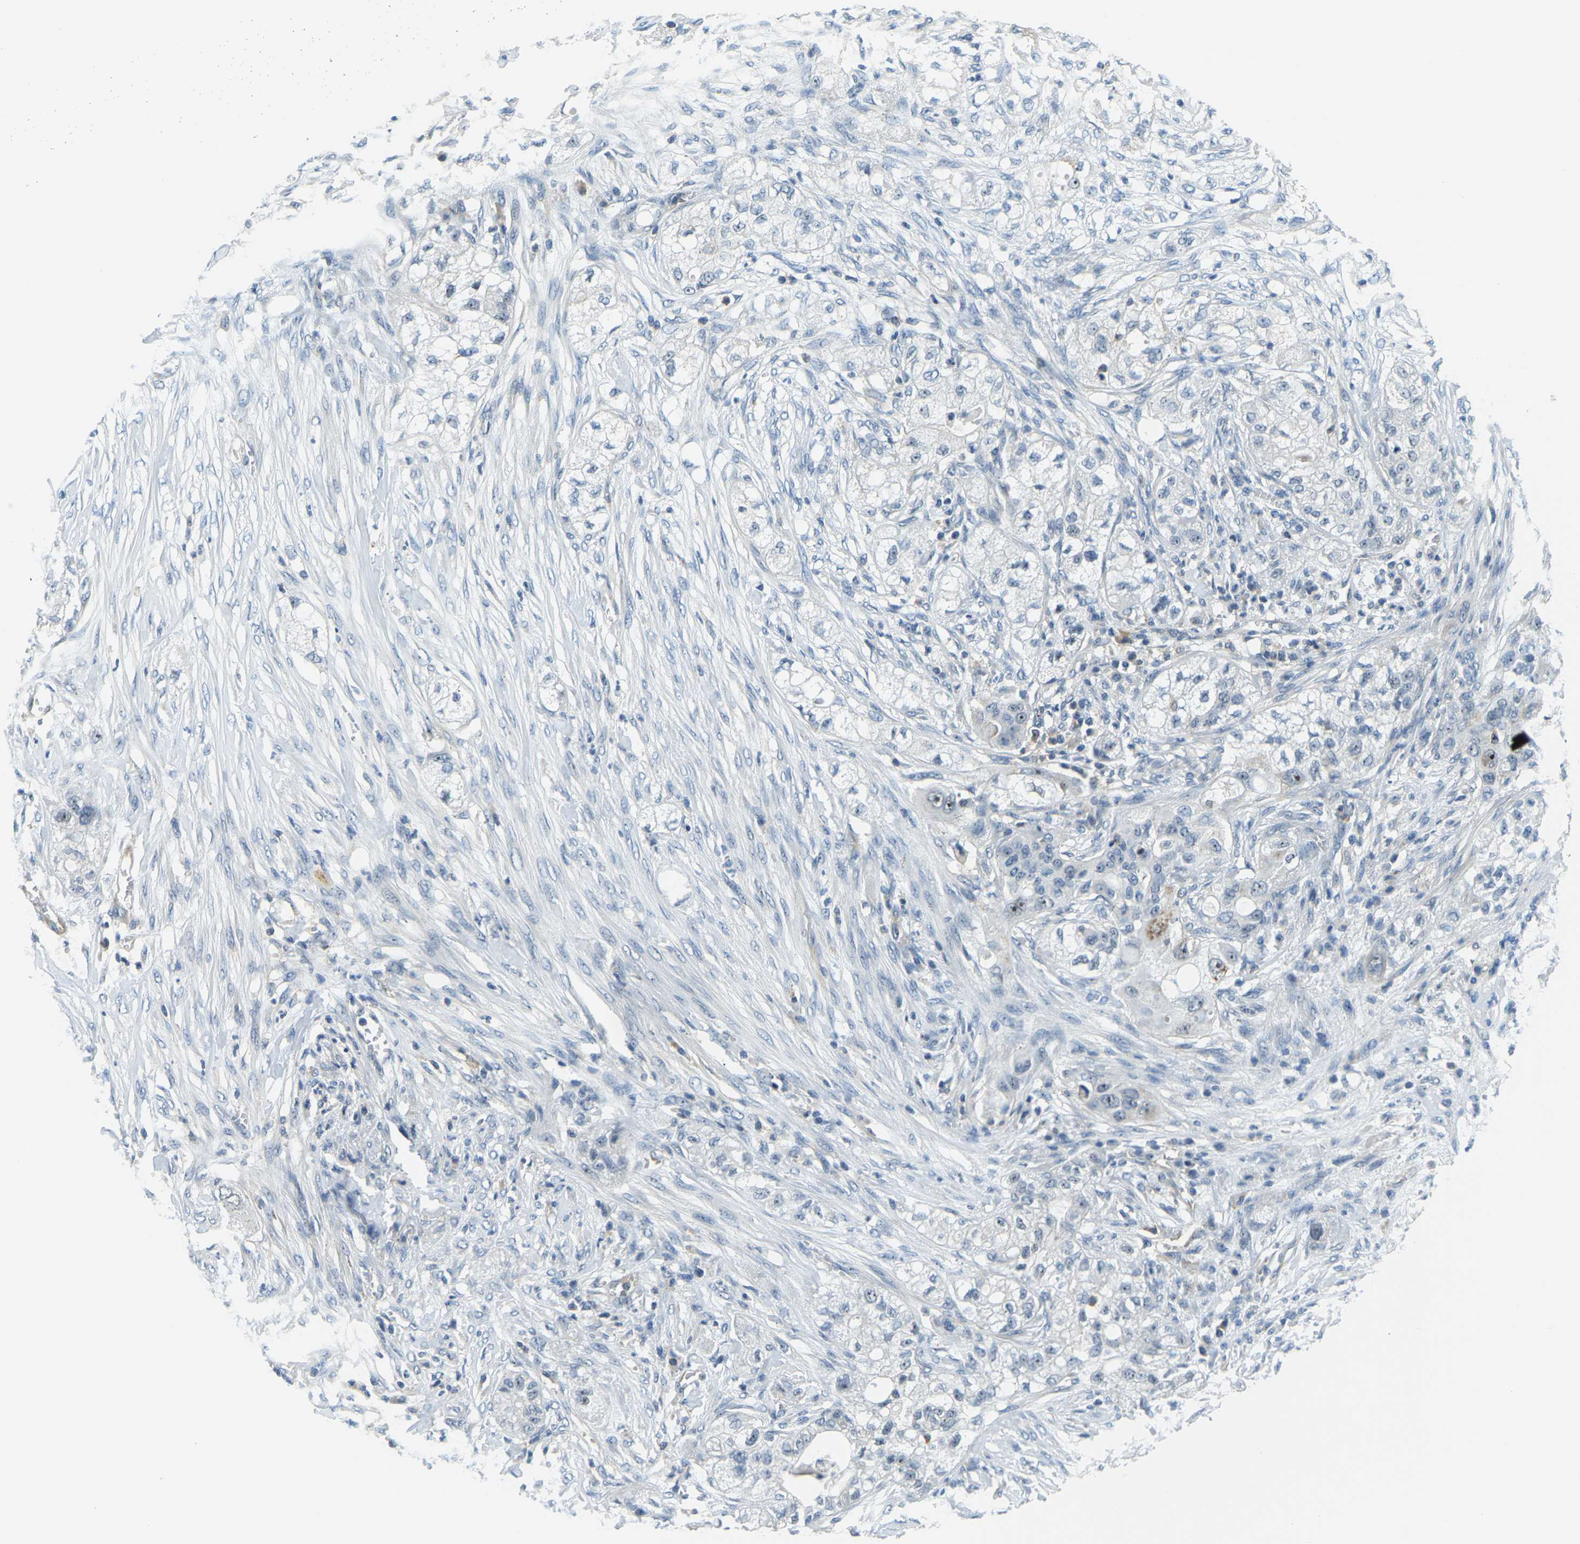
{"staining": {"intensity": "negative", "quantity": "none", "location": "none"}, "tissue": "pancreatic cancer", "cell_type": "Tumor cells", "image_type": "cancer", "snomed": [{"axis": "morphology", "description": "Adenocarcinoma, NOS"}, {"axis": "topography", "description": "Pancreas"}], "caption": "DAB (3,3'-diaminobenzidine) immunohistochemical staining of pancreatic cancer exhibits no significant expression in tumor cells.", "gene": "RRP1", "patient": {"sex": "female", "age": 78}}